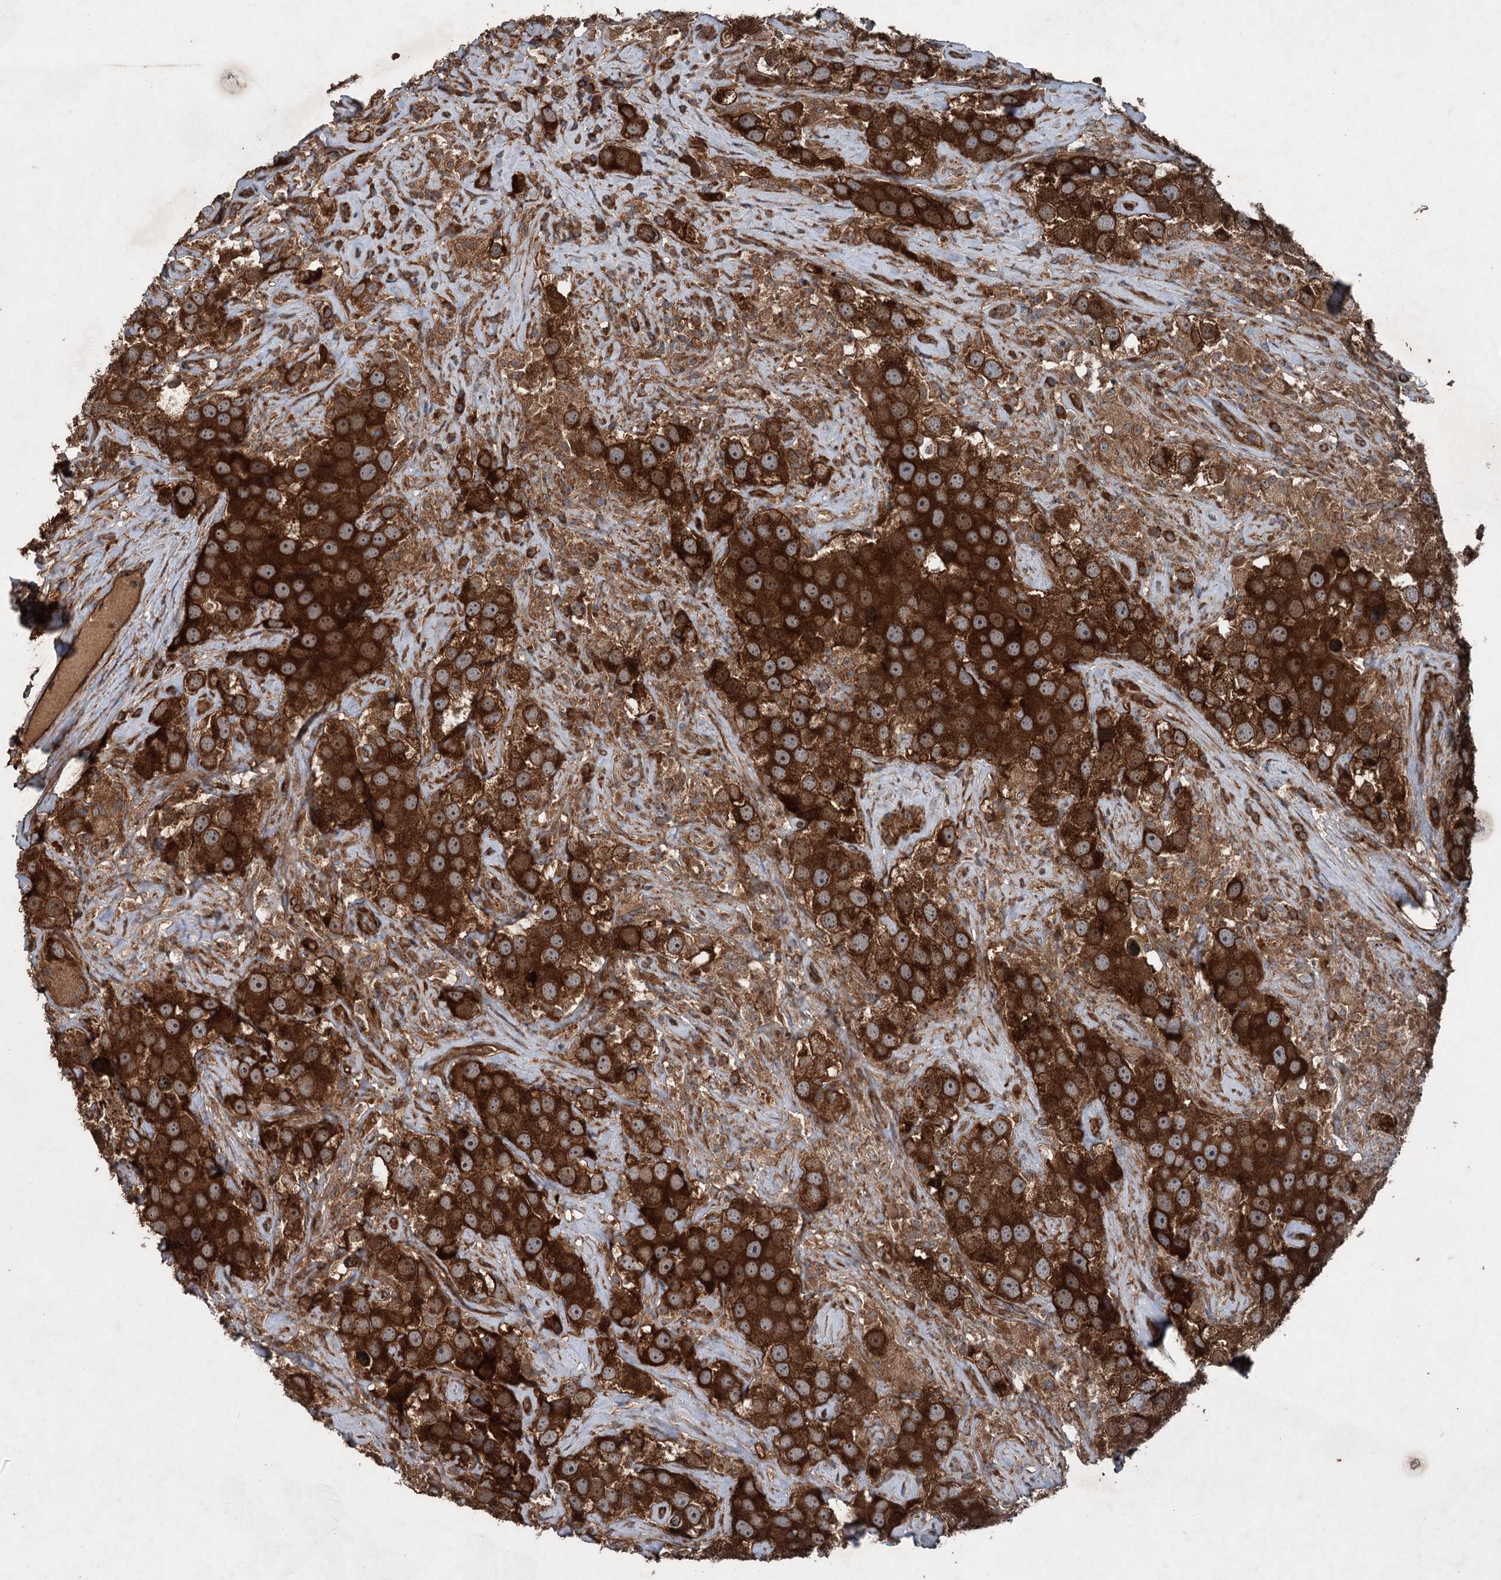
{"staining": {"intensity": "strong", "quantity": ">75%", "location": "cytoplasmic/membranous"}, "tissue": "testis cancer", "cell_type": "Tumor cells", "image_type": "cancer", "snomed": [{"axis": "morphology", "description": "Seminoma, NOS"}, {"axis": "topography", "description": "Testis"}], "caption": "Testis seminoma stained for a protein (brown) reveals strong cytoplasmic/membranous positive staining in about >75% of tumor cells.", "gene": "RNF214", "patient": {"sex": "male", "age": 49}}